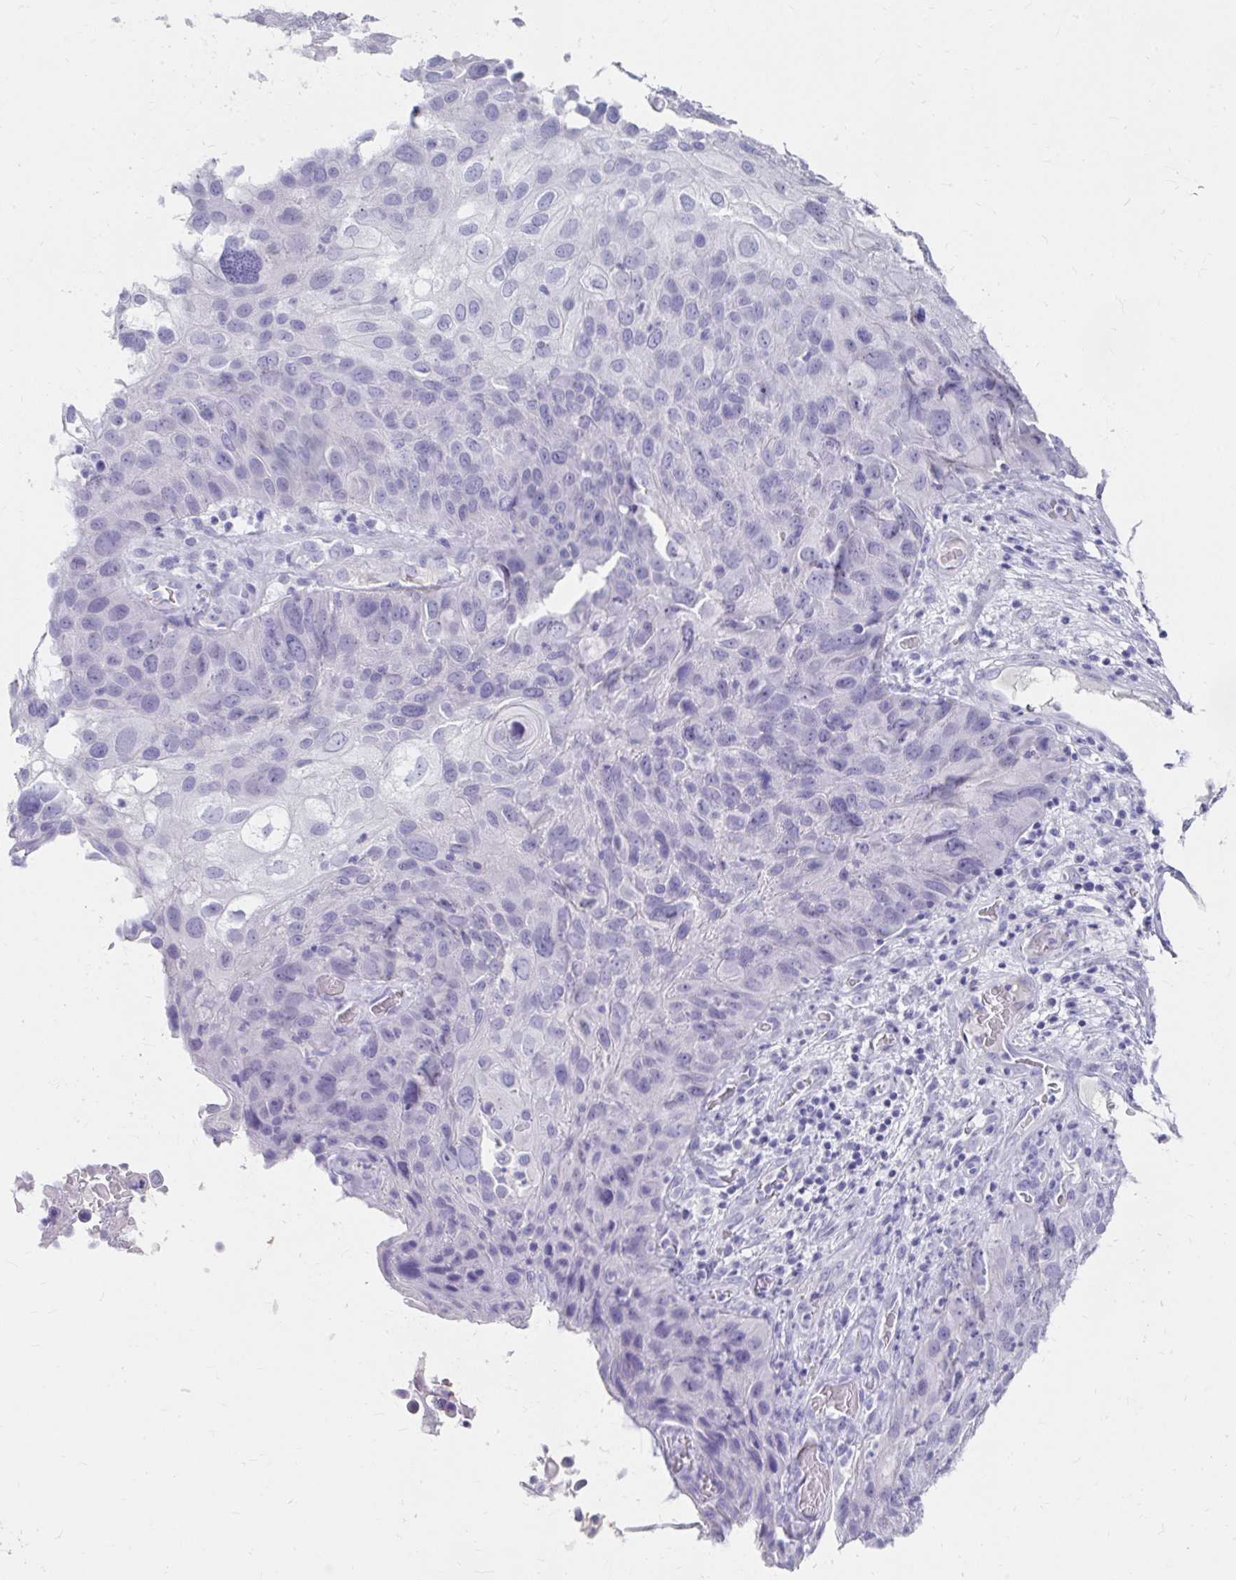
{"staining": {"intensity": "negative", "quantity": "none", "location": "none"}, "tissue": "skin cancer", "cell_type": "Tumor cells", "image_type": "cancer", "snomed": [{"axis": "morphology", "description": "Squamous cell carcinoma, NOS"}, {"axis": "topography", "description": "Skin"}], "caption": "Tumor cells are negative for brown protein staining in skin cancer (squamous cell carcinoma).", "gene": "DPEP3", "patient": {"sex": "male", "age": 87}}